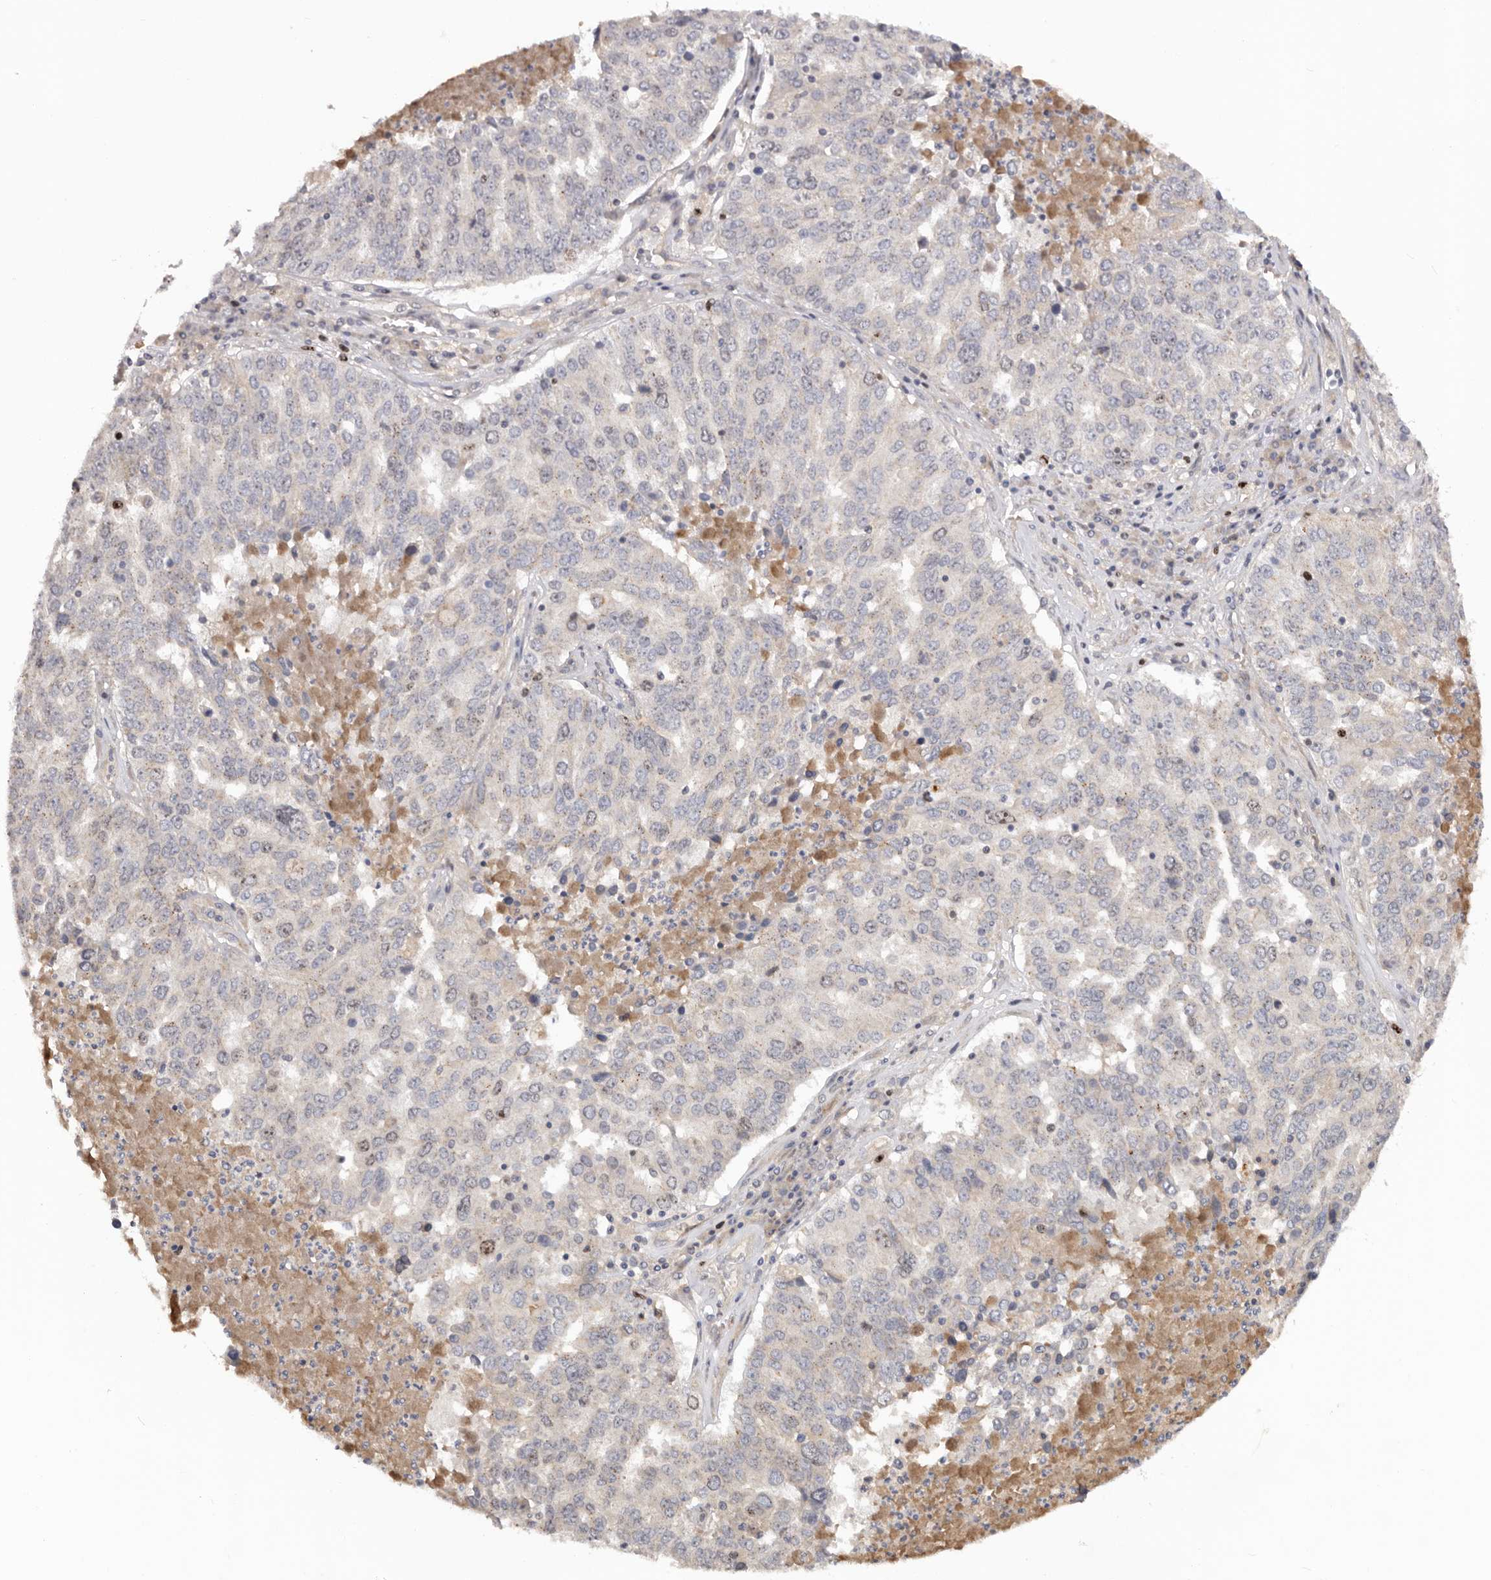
{"staining": {"intensity": "moderate", "quantity": "<25%", "location": "nuclear"}, "tissue": "ovarian cancer", "cell_type": "Tumor cells", "image_type": "cancer", "snomed": [{"axis": "morphology", "description": "Carcinoma, endometroid"}, {"axis": "topography", "description": "Ovary"}], "caption": "This is an image of immunohistochemistry (IHC) staining of ovarian endometroid carcinoma, which shows moderate staining in the nuclear of tumor cells.", "gene": "CCDC190", "patient": {"sex": "female", "age": 62}}